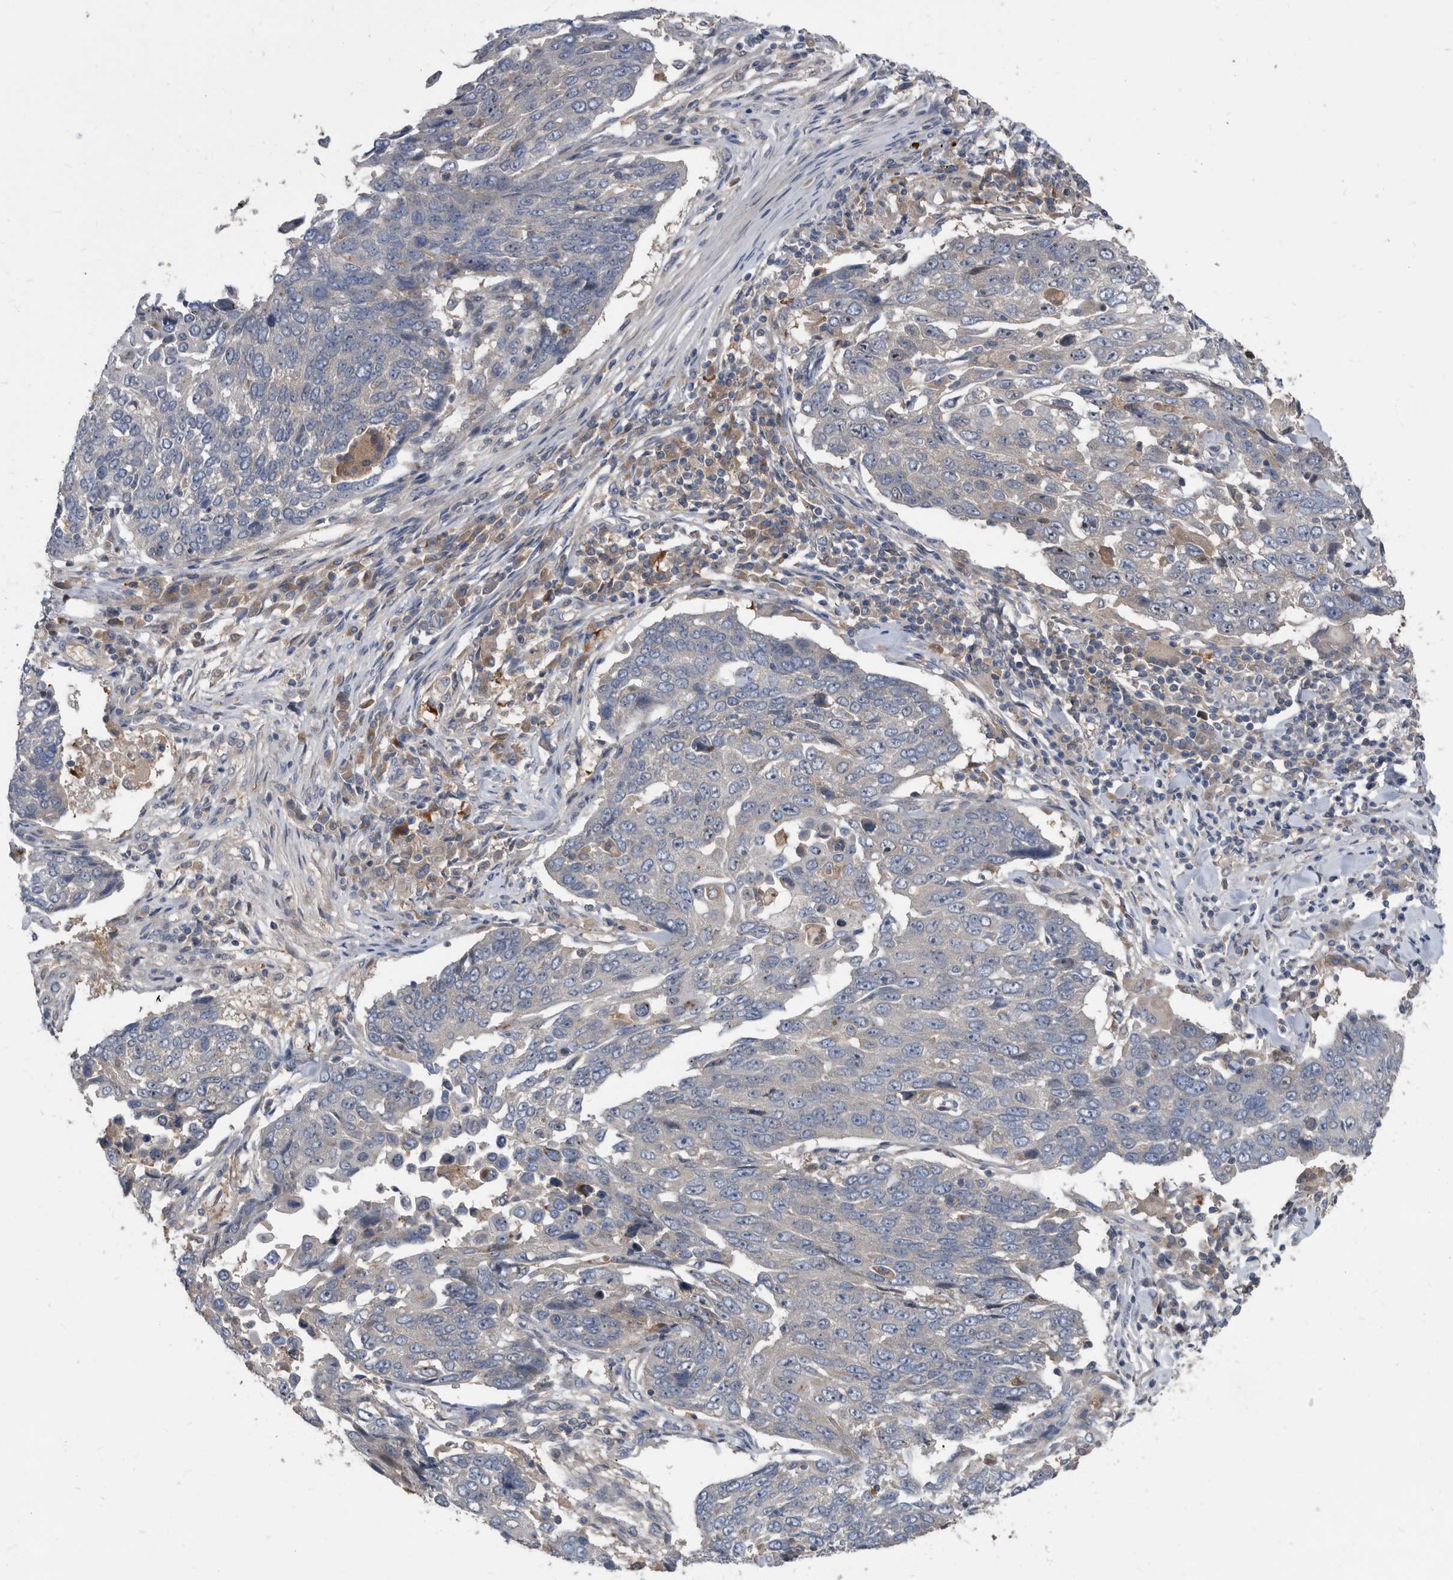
{"staining": {"intensity": "negative", "quantity": "none", "location": "none"}, "tissue": "lung cancer", "cell_type": "Tumor cells", "image_type": "cancer", "snomed": [{"axis": "morphology", "description": "Squamous cell carcinoma, NOS"}, {"axis": "topography", "description": "Lung"}], "caption": "This is a image of IHC staining of squamous cell carcinoma (lung), which shows no staining in tumor cells. Brightfield microscopy of immunohistochemistry stained with DAB (3,3'-diaminobenzidine) (brown) and hematoxylin (blue), captured at high magnification.", "gene": "APEH", "patient": {"sex": "male", "age": 66}}